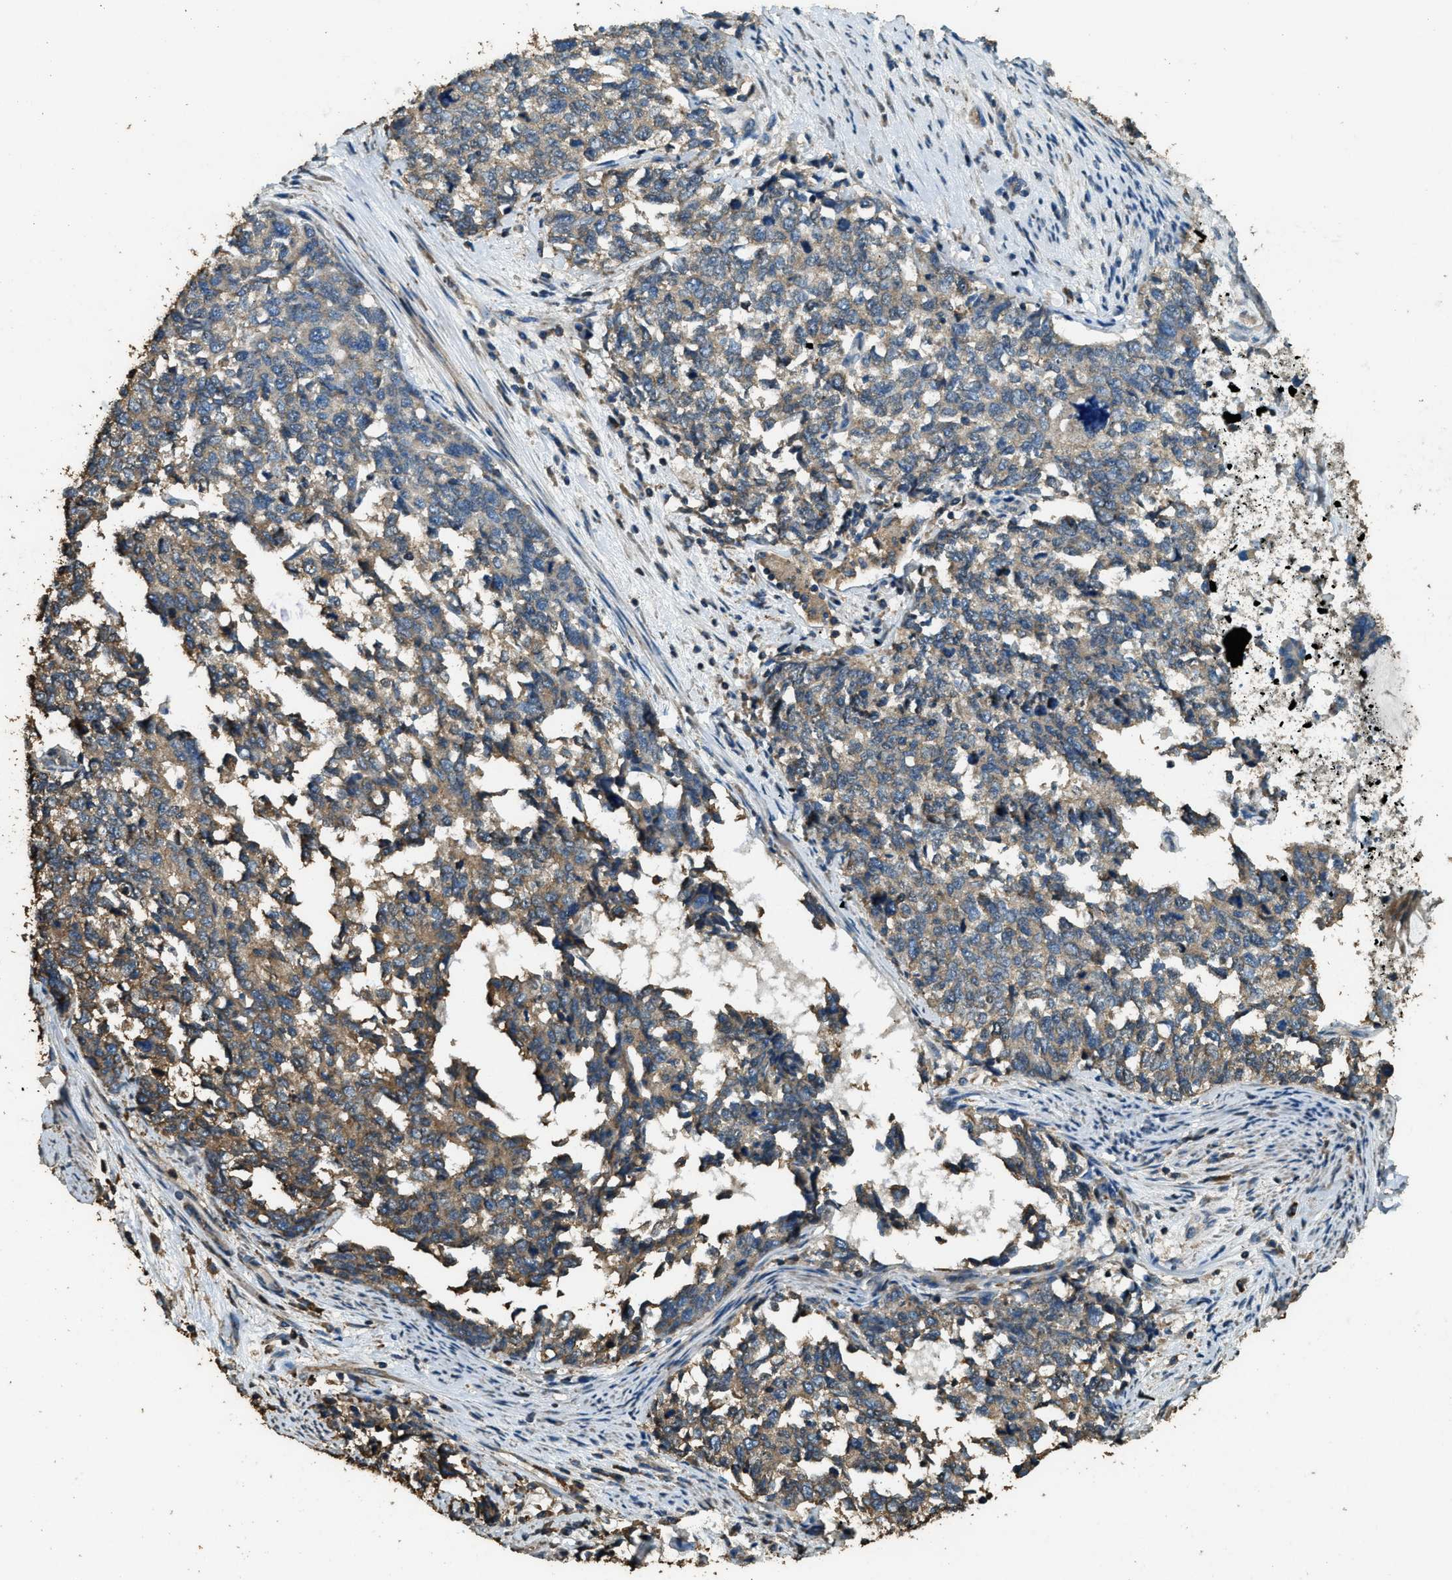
{"staining": {"intensity": "weak", "quantity": ">75%", "location": "cytoplasmic/membranous"}, "tissue": "cervical cancer", "cell_type": "Tumor cells", "image_type": "cancer", "snomed": [{"axis": "morphology", "description": "Squamous cell carcinoma, NOS"}, {"axis": "topography", "description": "Cervix"}], "caption": "Human cervical squamous cell carcinoma stained with a protein marker displays weak staining in tumor cells.", "gene": "ERGIC1", "patient": {"sex": "female", "age": 63}}